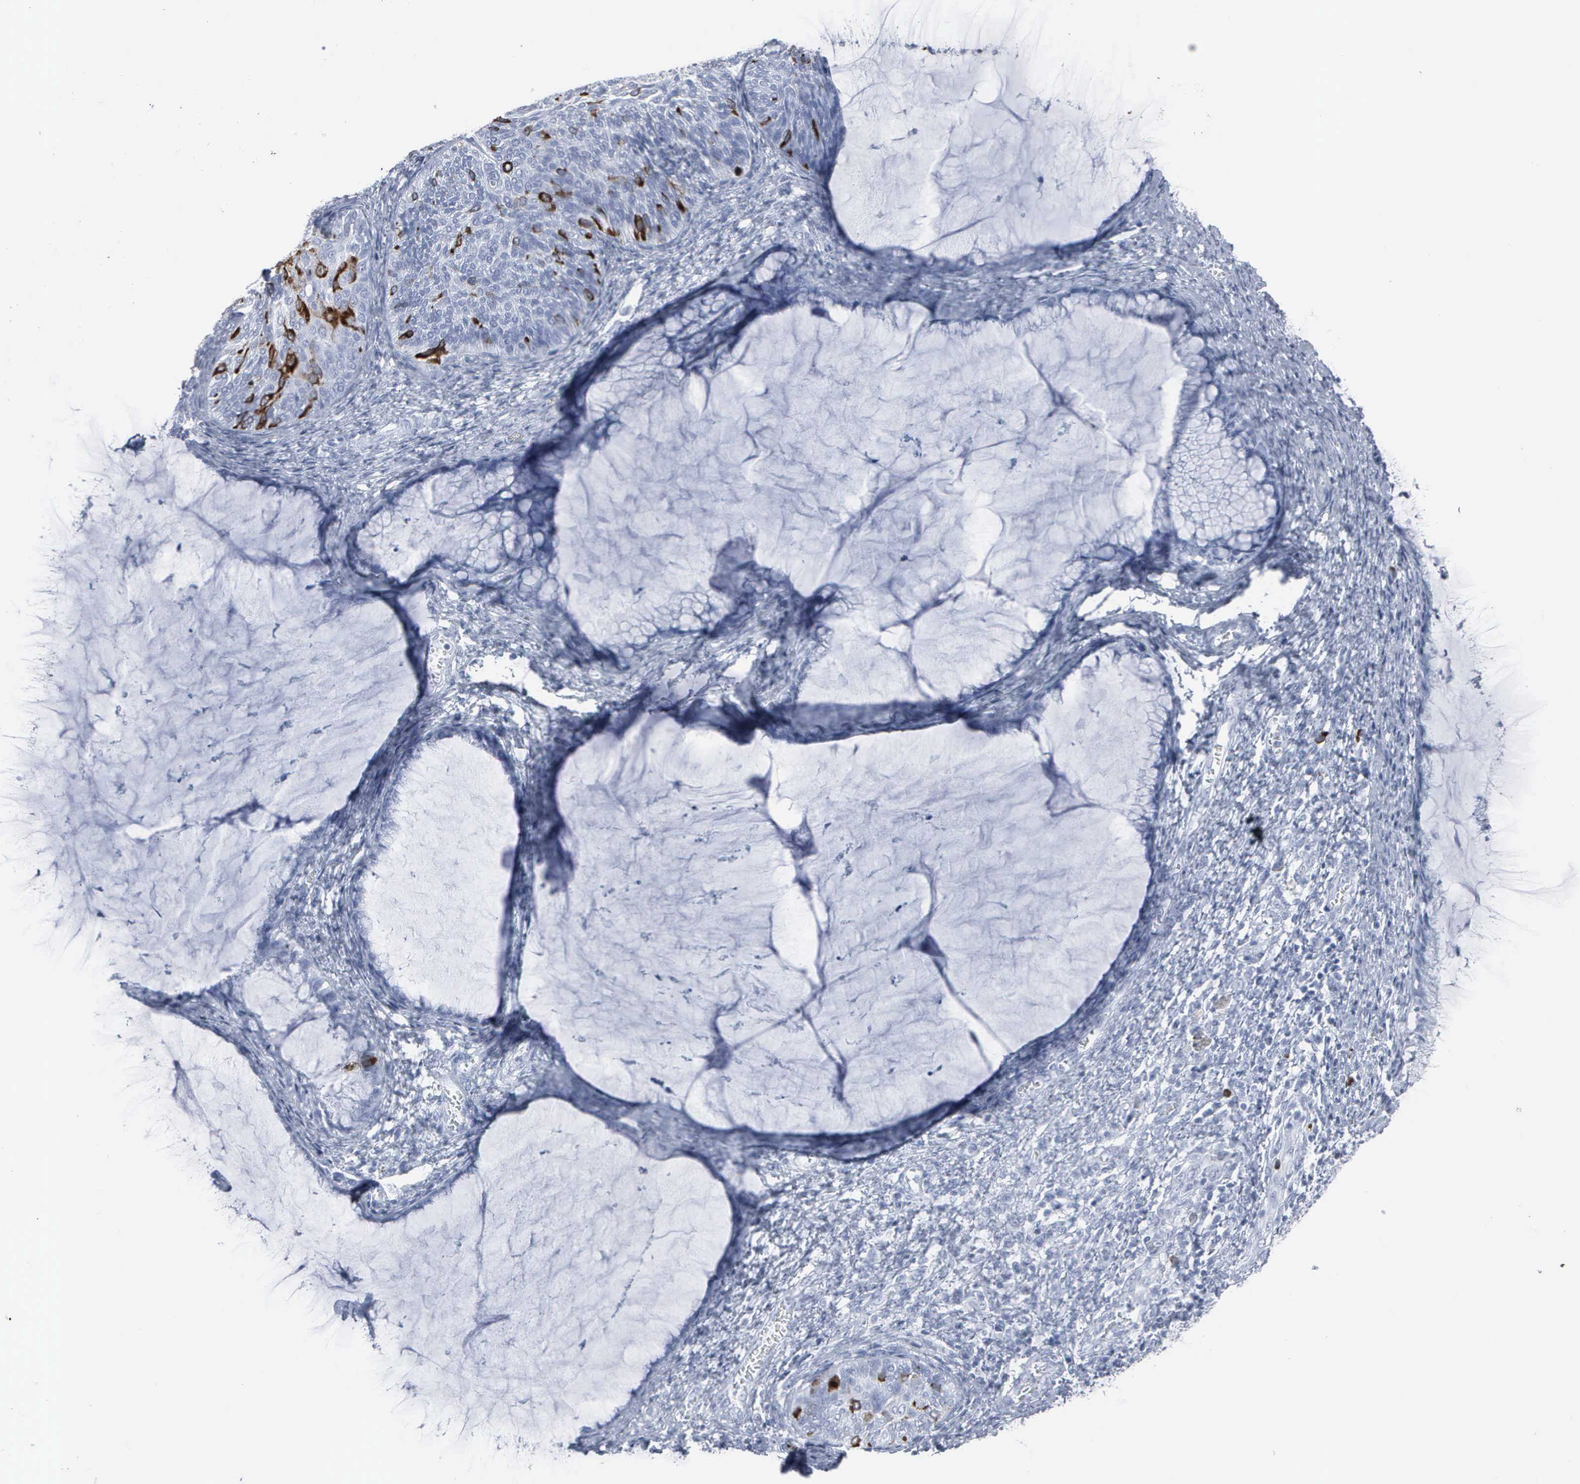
{"staining": {"intensity": "negative", "quantity": "none", "location": "none"}, "tissue": "cervical cancer", "cell_type": "Tumor cells", "image_type": "cancer", "snomed": [{"axis": "morphology", "description": "Squamous cell carcinoma, NOS"}, {"axis": "topography", "description": "Cervix"}], "caption": "IHC of human cervical cancer demonstrates no staining in tumor cells. (DAB immunohistochemistry (IHC), high magnification).", "gene": "CCNB1", "patient": {"sex": "female", "age": 36}}